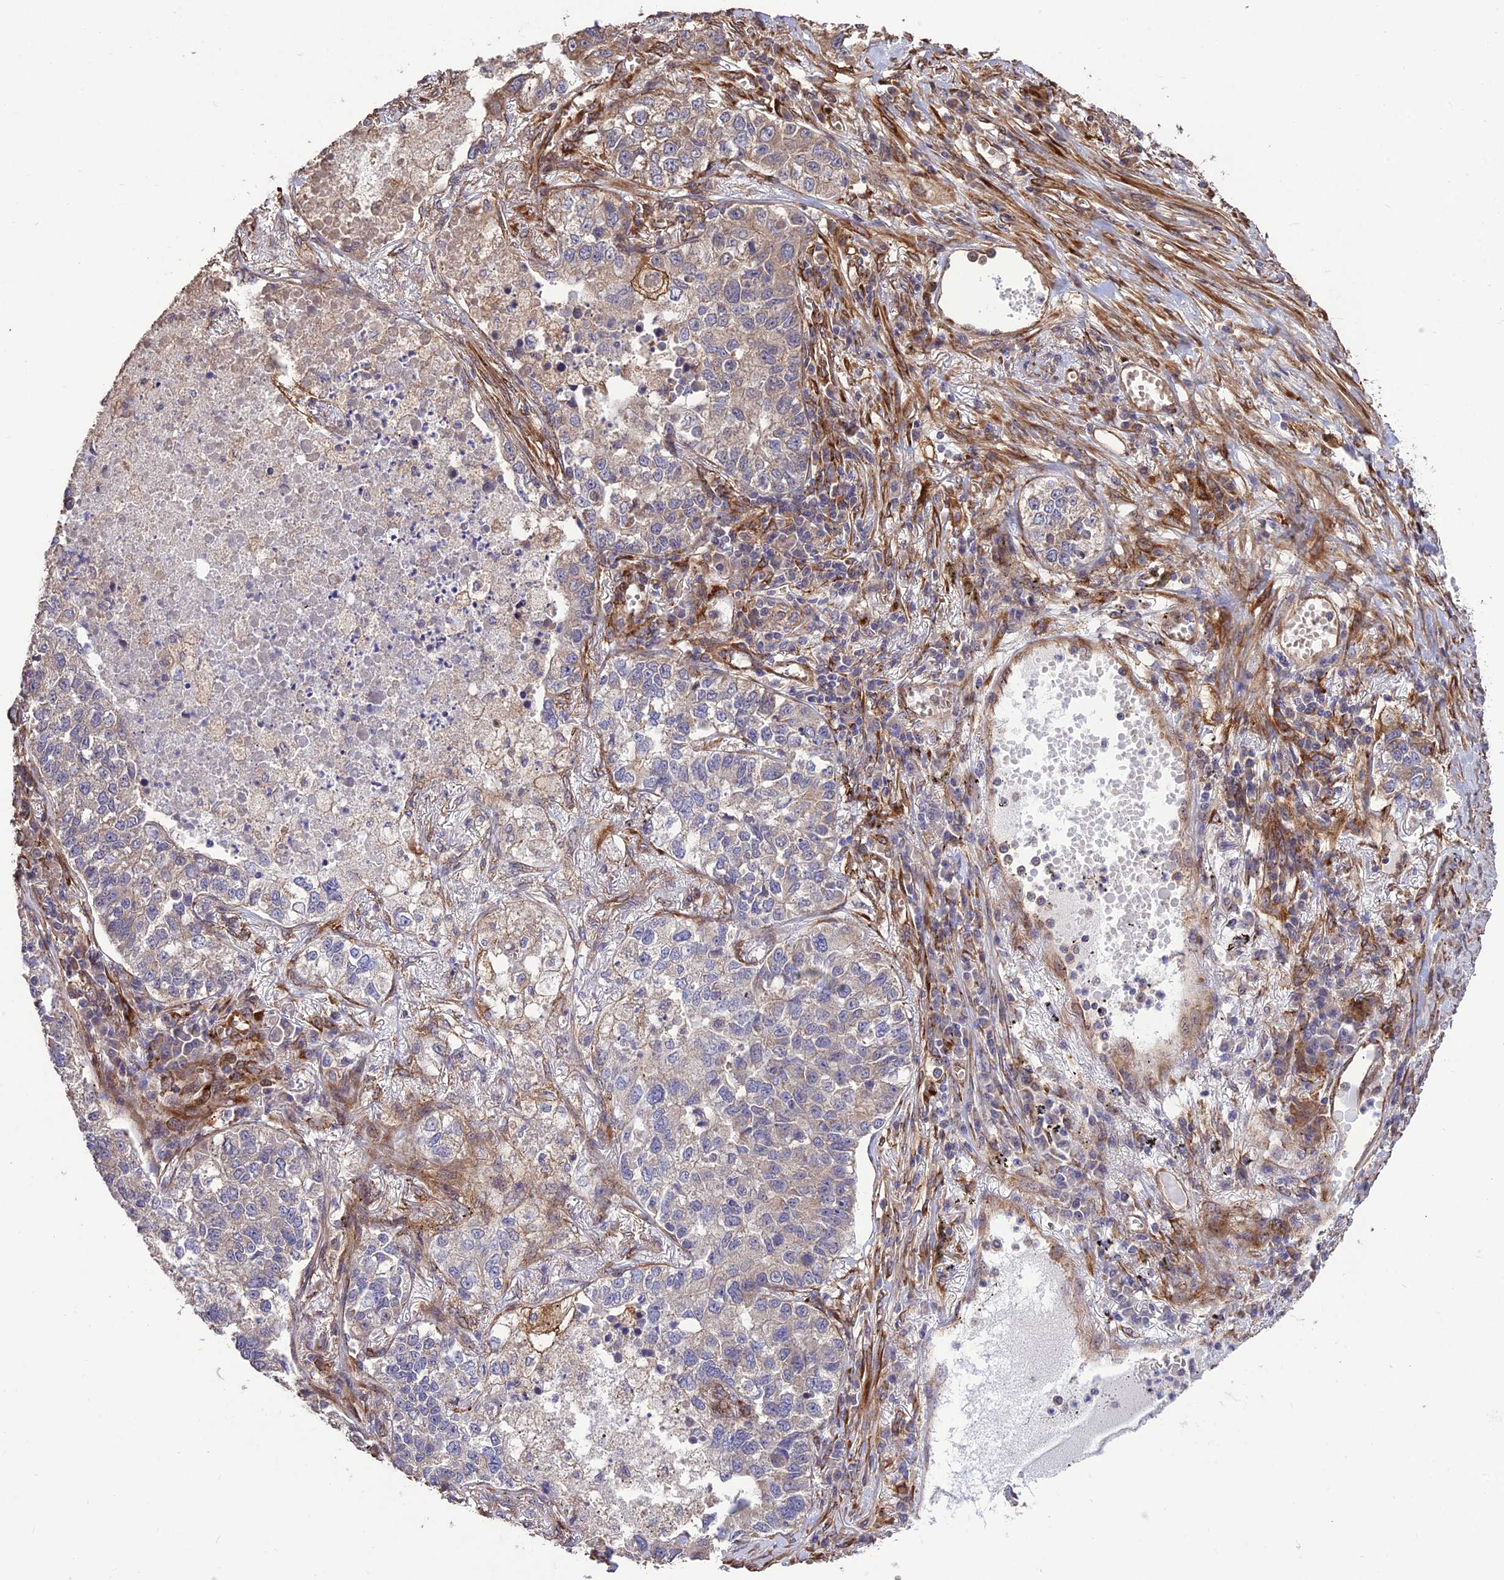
{"staining": {"intensity": "weak", "quantity": "<25%", "location": "cytoplasmic/membranous"}, "tissue": "lung cancer", "cell_type": "Tumor cells", "image_type": "cancer", "snomed": [{"axis": "morphology", "description": "Adenocarcinoma, NOS"}, {"axis": "topography", "description": "Lung"}], "caption": "A photomicrograph of human lung cancer (adenocarcinoma) is negative for staining in tumor cells.", "gene": "CRTAP", "patient": {"sex": "male", "age": 49}}